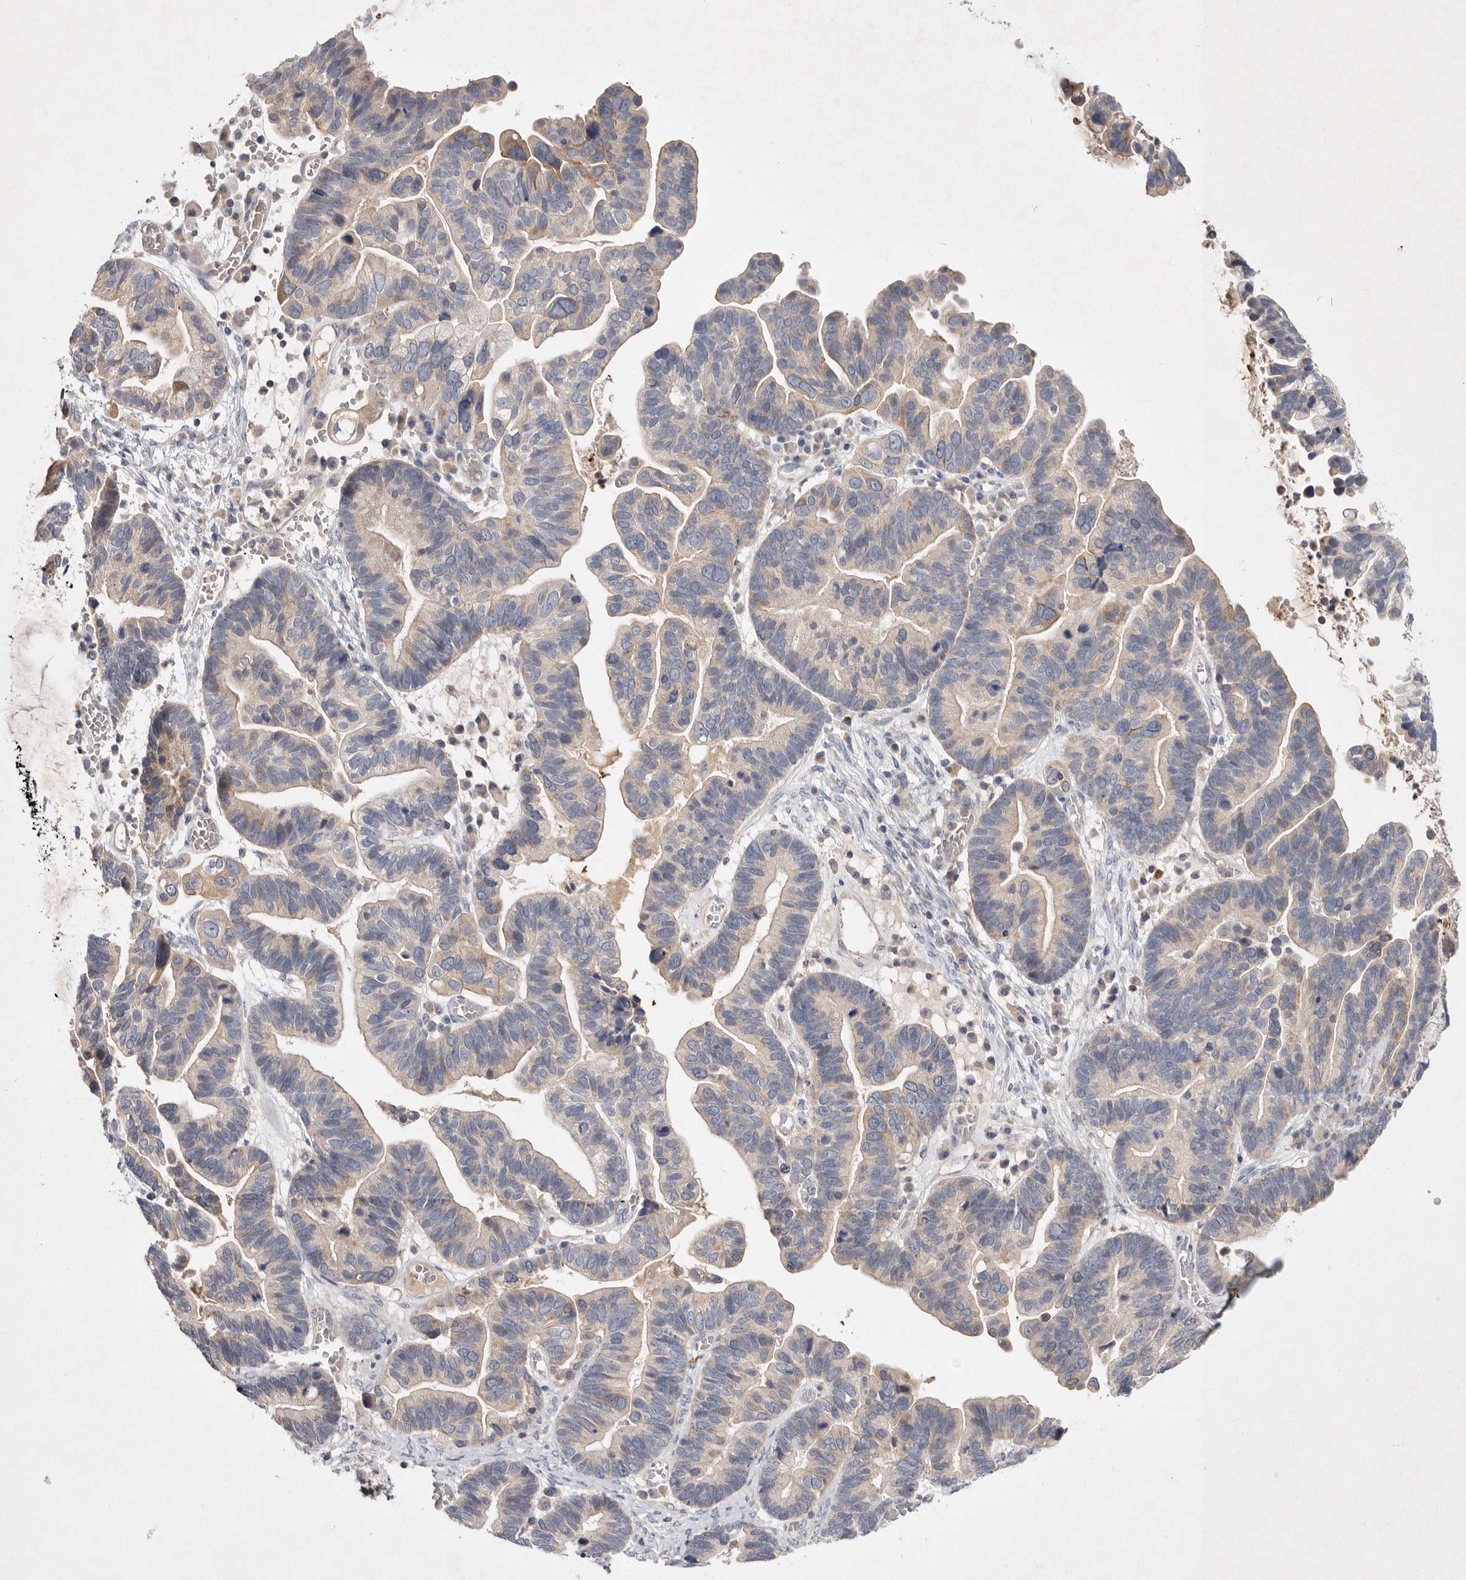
{"staining": {"intensity": "moderate", "quantity": "<25%", "location": "cytoplasmic/membranous"}, "tissue": "ovarian cancer", "cell_type": "Tumor cells", "image_type": "cancer", "snomed": [{"axis": "morphology", "description": "Cystadenocarcinoma, serous, NOS"}, {"axis": "topography", "description": "Ovary"}], "caption": "Human ovarian cancer stained for a protein (brown) demonstrates moderate cytoplasmic/membranous positive expression in approximately <25% of tumor cells.", "gene": "TNFSF14", "patient": {"sex": "female", "age": 56}}